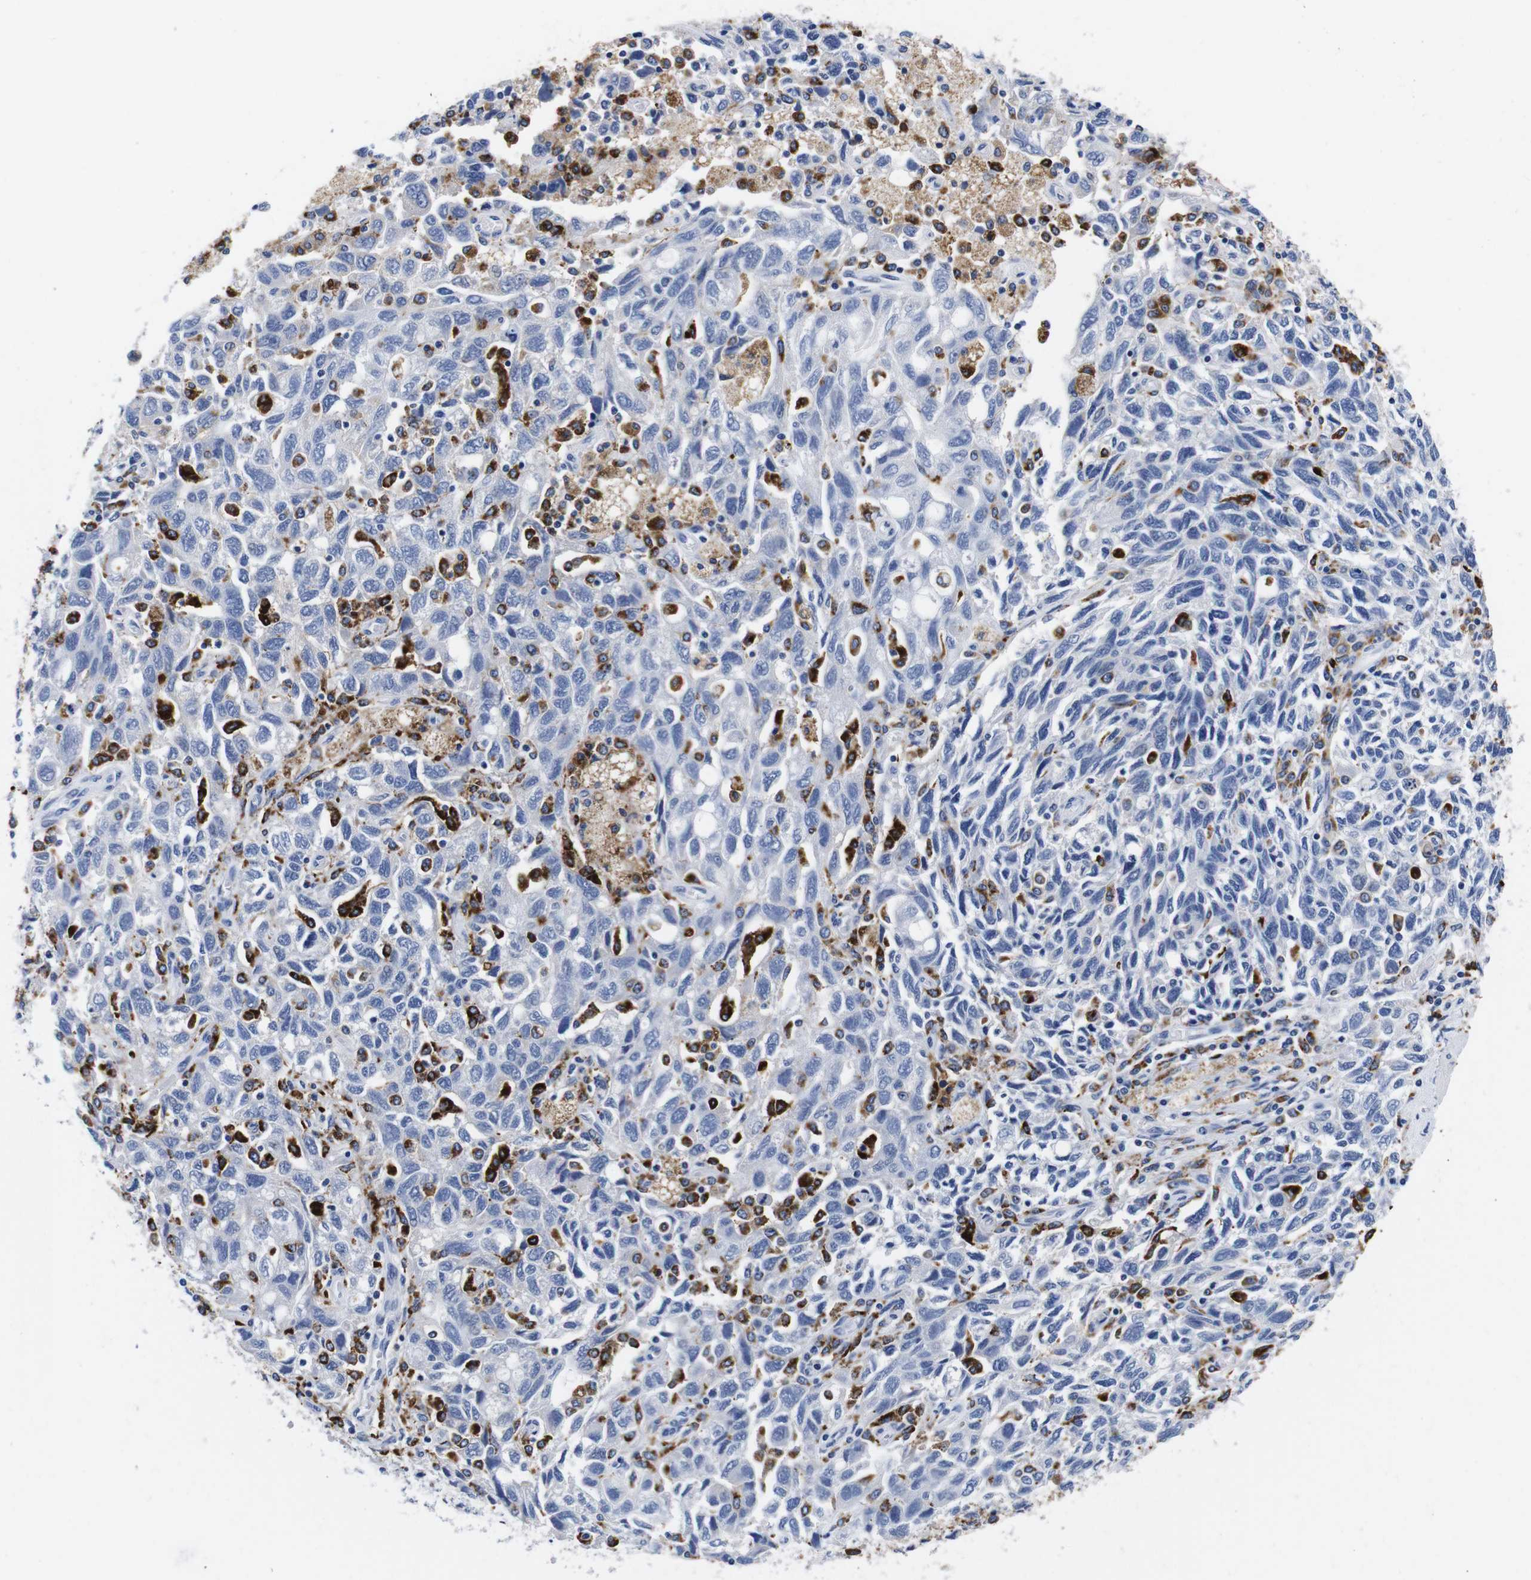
{"staining": {"intensity": "negative", "quantity": "none", "location": "none"}, "tissue": "ovarian cancer", "cell_type": "Tumor cells", "image_type": "cancer", "snomed": [{"axis": "morphology", "description": "Carcinoma, NOS"}, {"axis": "morphology", "description": "Cystadenocarcinoma, serous, NOS"}, {"axis": "topography", "description": "Ovary"}], "caption": "Immunohistochemistry image of neoplastic tissue: human ovarian serous cystadenocarcinoma stained with DAB shows no significant protein expression in tumor cells.", "gene": "HLA-DMB", "patient": {"sex": "female", "age": 69}}